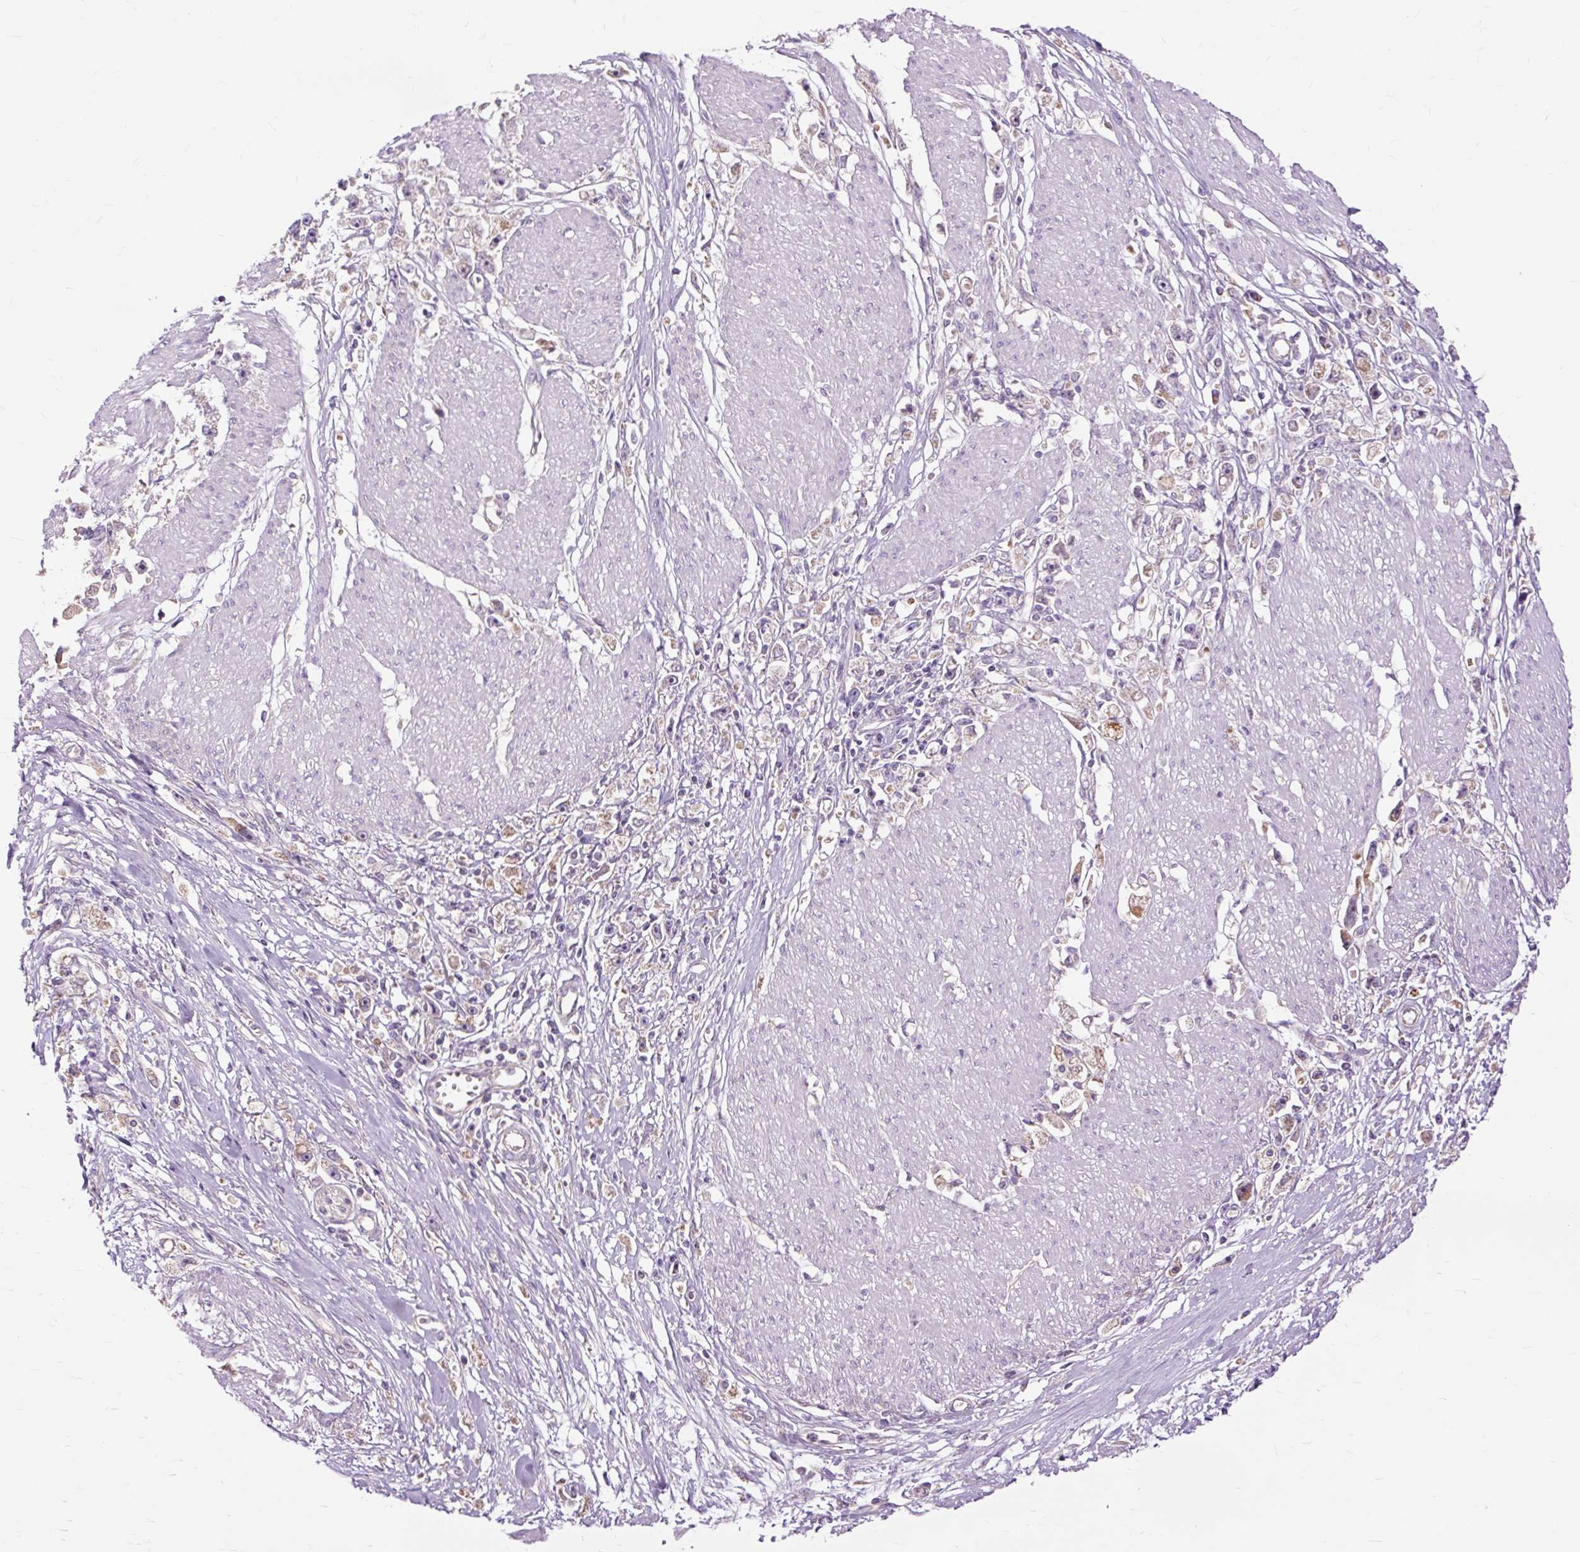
{"staining": {"intensity": "weak", "quantity": "<25%", "location": "cytoplasmic/membranous"}, "tissue": "stomach cancer", "cell_type": "Tumor cells", "image_type": "cancer", "snomed": [{"axis": "morphology", "description": "Adenocarcinoma, NOS"}, {"axis": "topography", "description": "Stomach"}], "caption": "The immunohistochemistry (IHC) histopathology image has no significant expression in tumor cells of adenocarcinoma (stomach) tissue.", "gene": "PDZD2", "patient": {"sex": "female", "age": 59}}